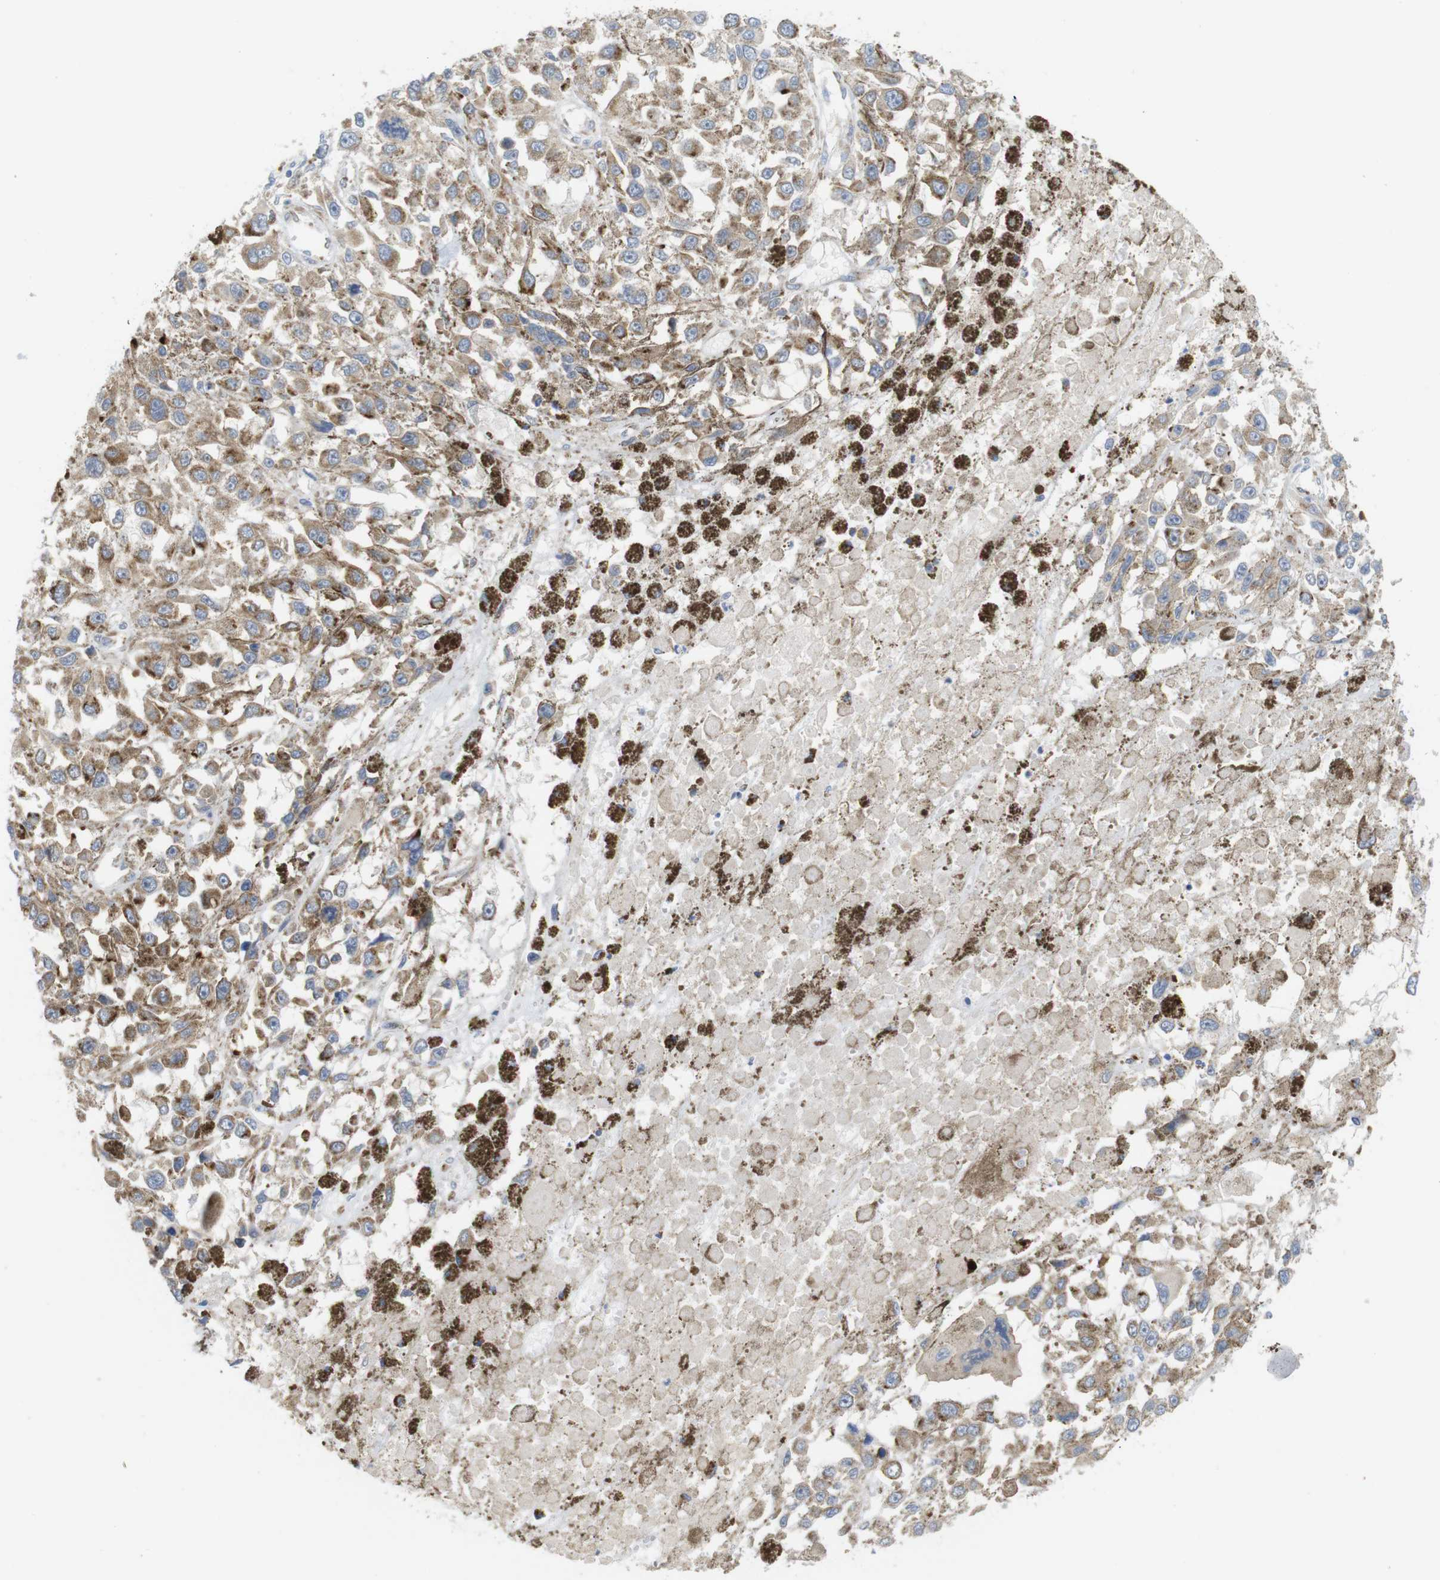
{"staining": {"intensity": "moderate", "quantity": ">75%", "location": "cytoplasmic/membranous"}, "tissue": "melanoma", "cell_type": "Tumor cells", "image_type": "cancer", "snomed": [{"axis": "morphology", "description": "Malignant melanoma, Metastatic site"}, {"axis": "topography", "description": "Lymph node"}], "caption": "The image reveals staining of malignant melanoma (metastatic site), revealing moderate cytoplasmic/membranous protein expression (brown color) within tumor cells.", "gene": "PCNX2", "patient": {"sex": "male", "age": 59}}